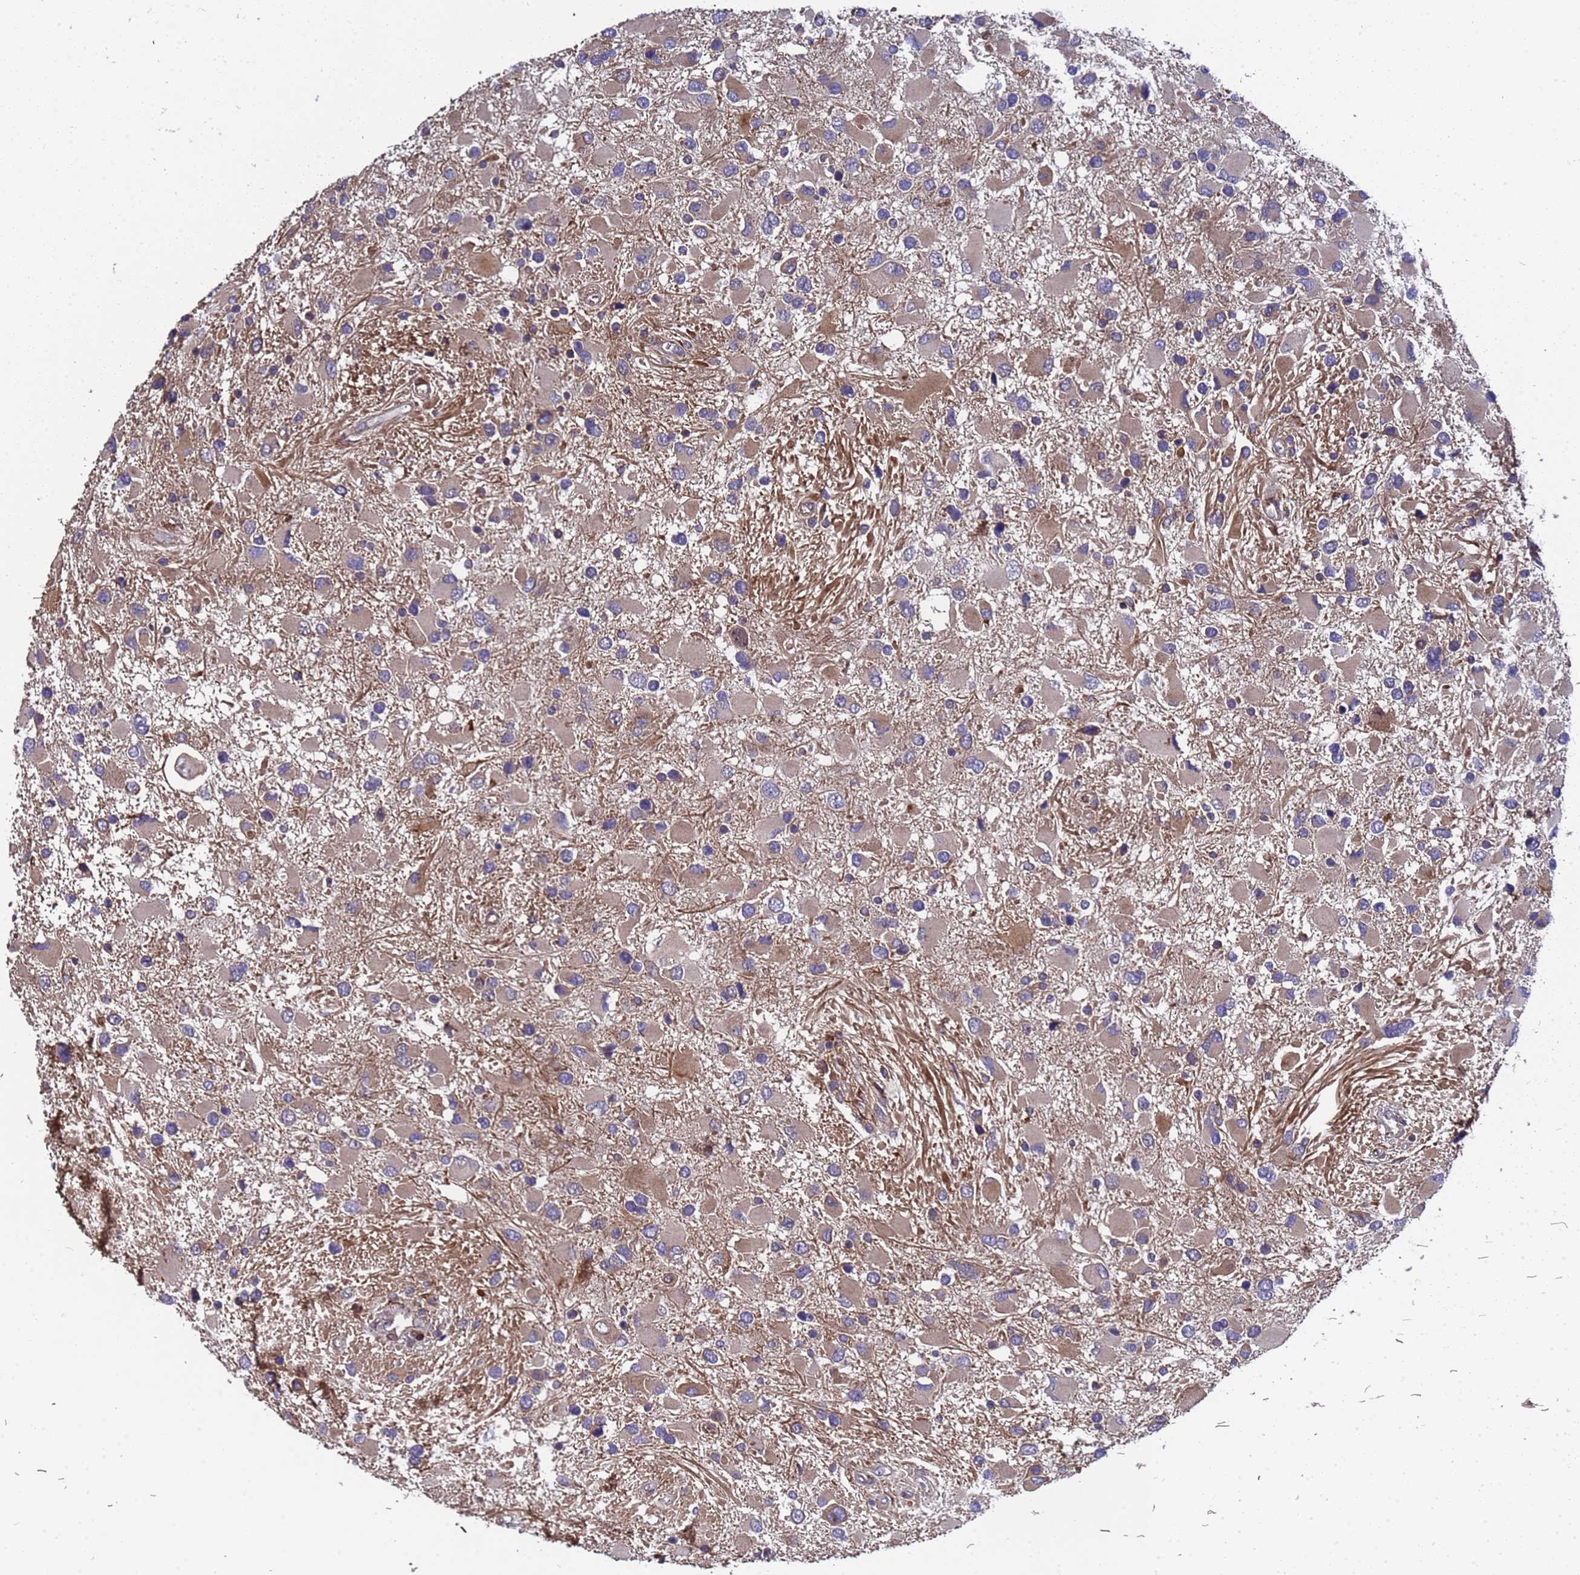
{"staining": {"intensity": "weak", "quantity": ">75%", "location": "cytoplasmic/membranous"}, "tissue": "glioma", "cell_type": "Tumor cells", "image_type": "cancer", "snomed": [{"axis": "morphology", "description": "Glioma, malignant, High grade"}, {"axis": "topography", "description": "Brain"}], "caption": "Tumor cells reveal low levels of weak cytoplasmic/membranous staining in about >75% of cells in glioma. Immunohistochemistry (ihc) stains the protein of interest in brown and the nuclei are stained blue.", "gene": "MOCS1", "patient": {"sex": "male", "age": 53}}